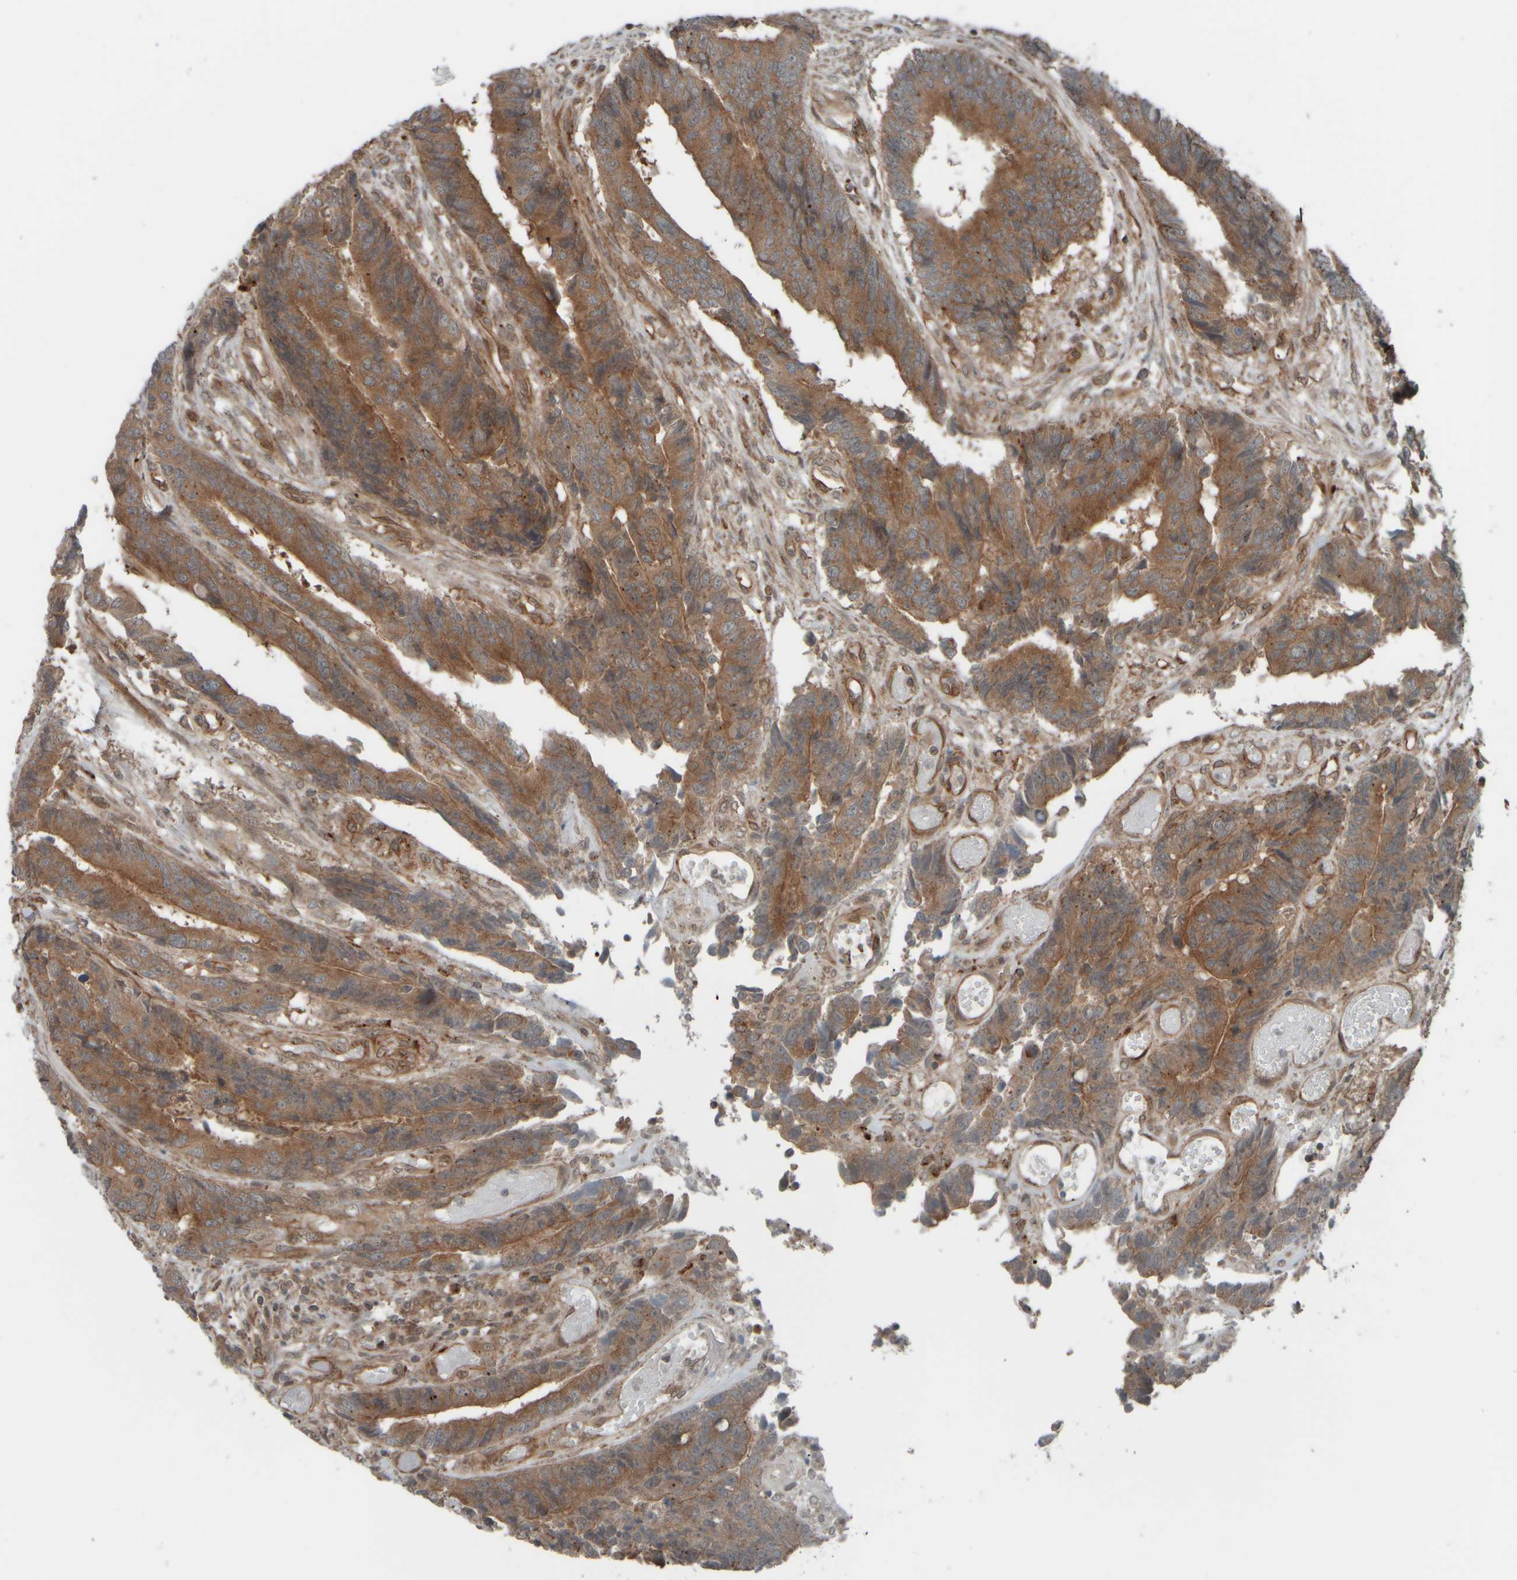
{"staining": {"intensity": "moderate", "quantity": ">75%", "location": "cytoplasmic/membranous"}, "tissue": "colorectal cancer", "cell_type": "Tumor cells", "image_type": "cancer", "snomed": [{"axis": "morphology", "description": "Adenocarcinoma, NOS"}, {"axis": "topography", "description": "Rectum"}], "caption": "Colorectal cancer (adenocarcinoma) stained with a protein marker shows moderate staining in tumor cells.", "gene": "GIGYF1", "patient": {"sex": "male", "age": 84}}